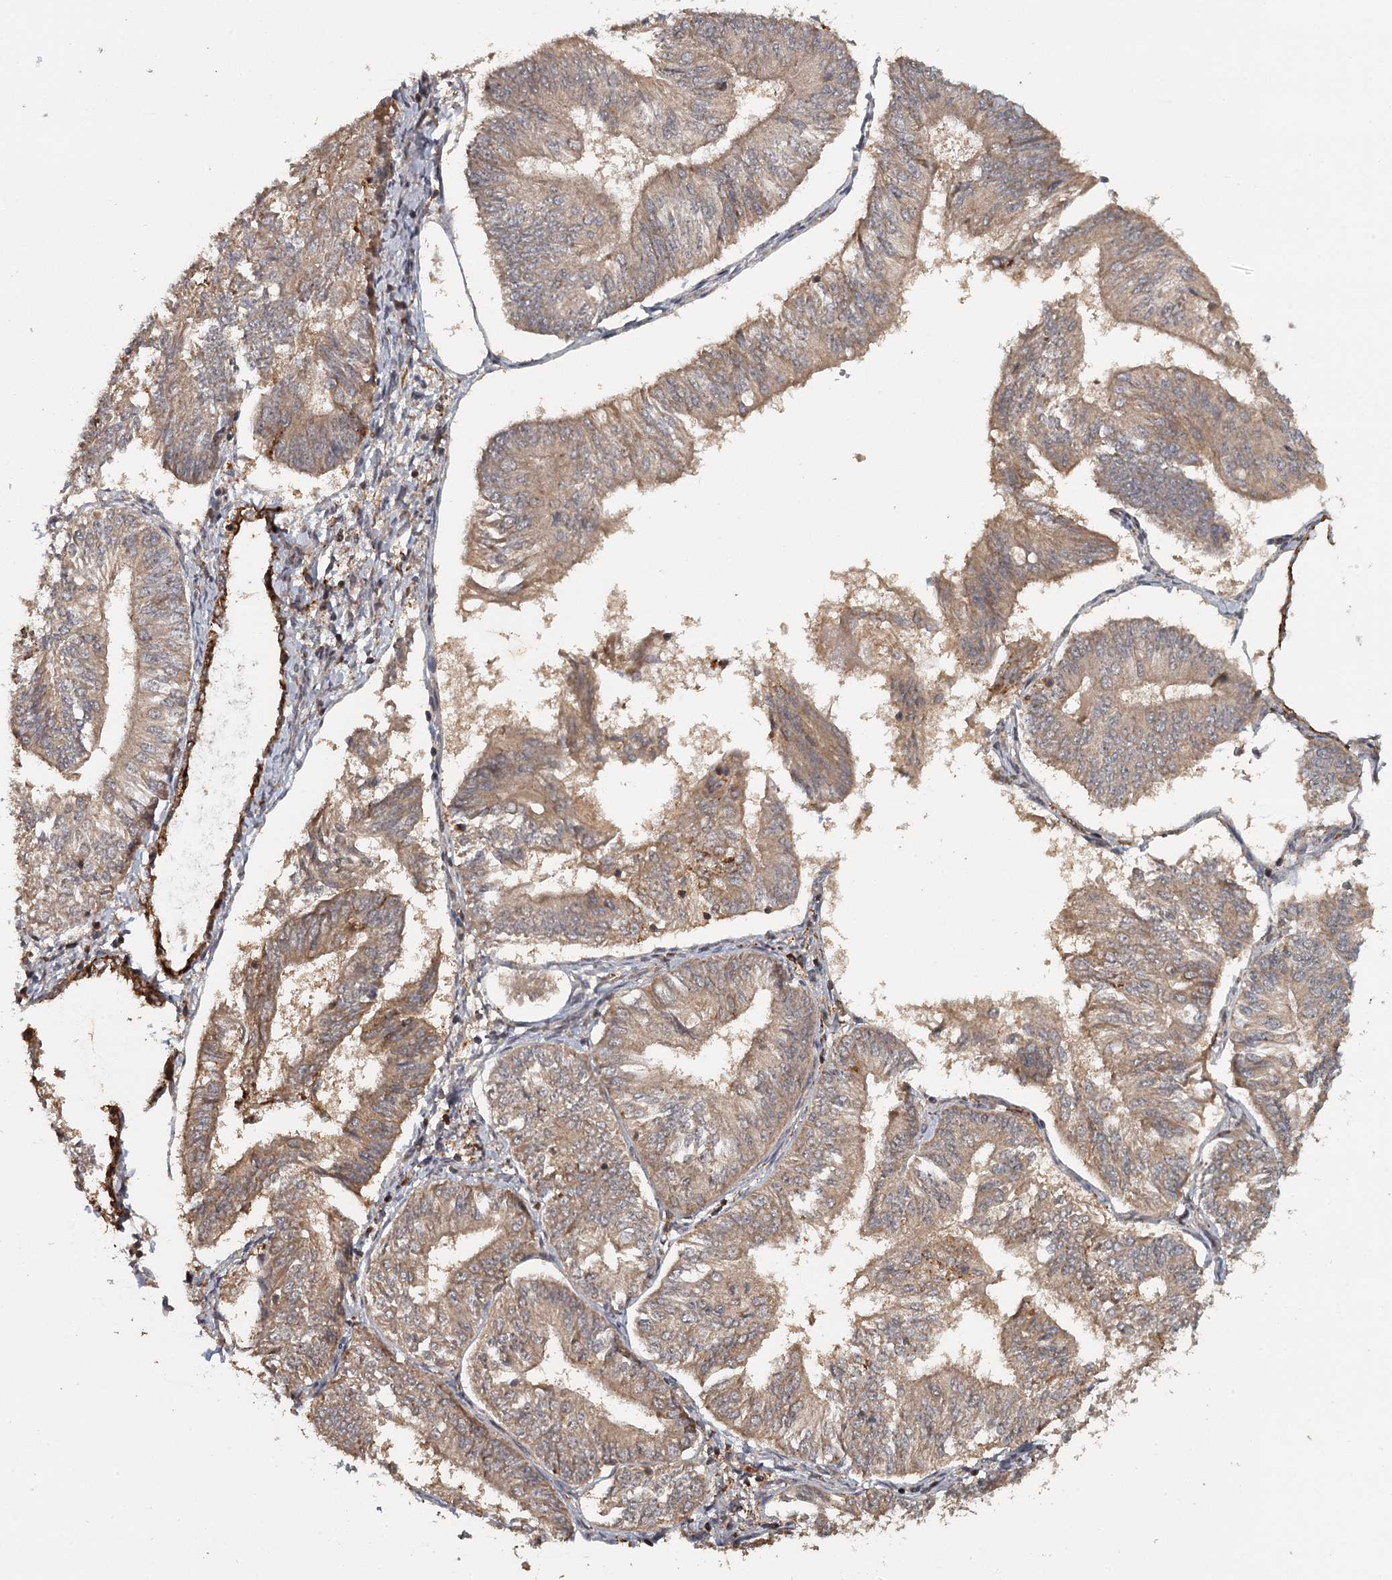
{"staining": {"intensity": "moderate", "quantity": ">75%", "location": "cytoplasmic/membranous"}, "tissue": "endometrial cancer", "cell_type": "Tumor cells", "image_type": "cancer", "snomed": [{"axis": "morphology", "description": "Adenocarcinoma, NOS"}, {"axis": "topography", "description": "Endometrium"}], "caption": "Tumor cells exhibit moderate cytoplasmic/membranous expression in about >75% of cells in adenocarcinoma (endometrial).", "gene": "FAXC", "patient": {"sex": "female", "age": 58}}